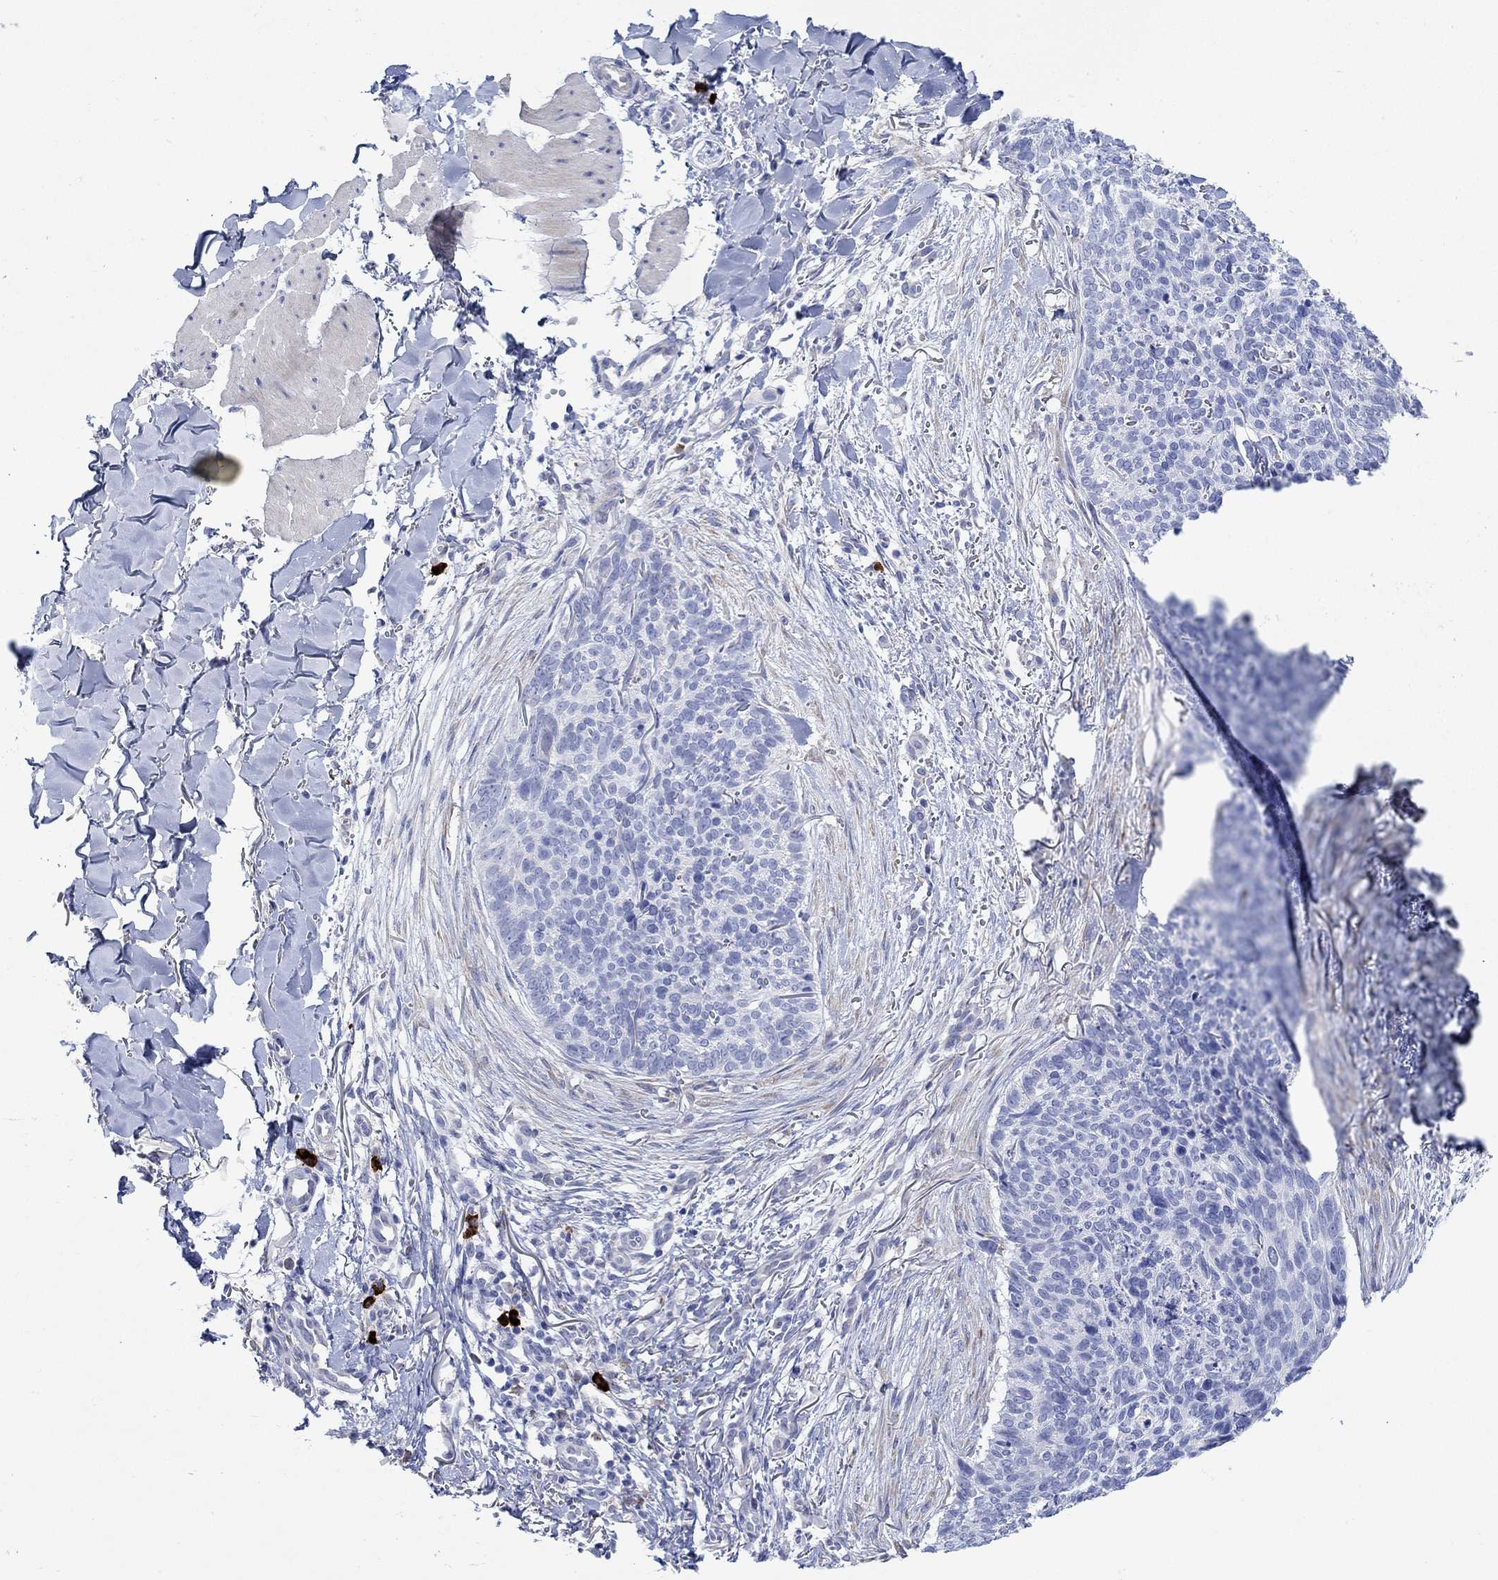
{"staining": {"intensity": "negative", "quantity": "none", "location": "none"}, "tissue": "skin cancer", "cell_type": "Tumor cells", "image_type": "cancer", "snomed": [{"axis": "morphology", "description": "Basal cell carcinoma"}, {"axis": "topography", "description": "Skin"}], "caption": "IHC histopathology image of human skin cancer stained for a protein (brown), which displays no expression in tumor cells. (Stains: DAB (3,3'-diaminobenzidine) immunohistochemistry with hematoxylin counter stain, Microscopy: brightfield microscopy at high magnification).", "gene": "P2RY6", "patient": {"sex": "male", "age": 64}}